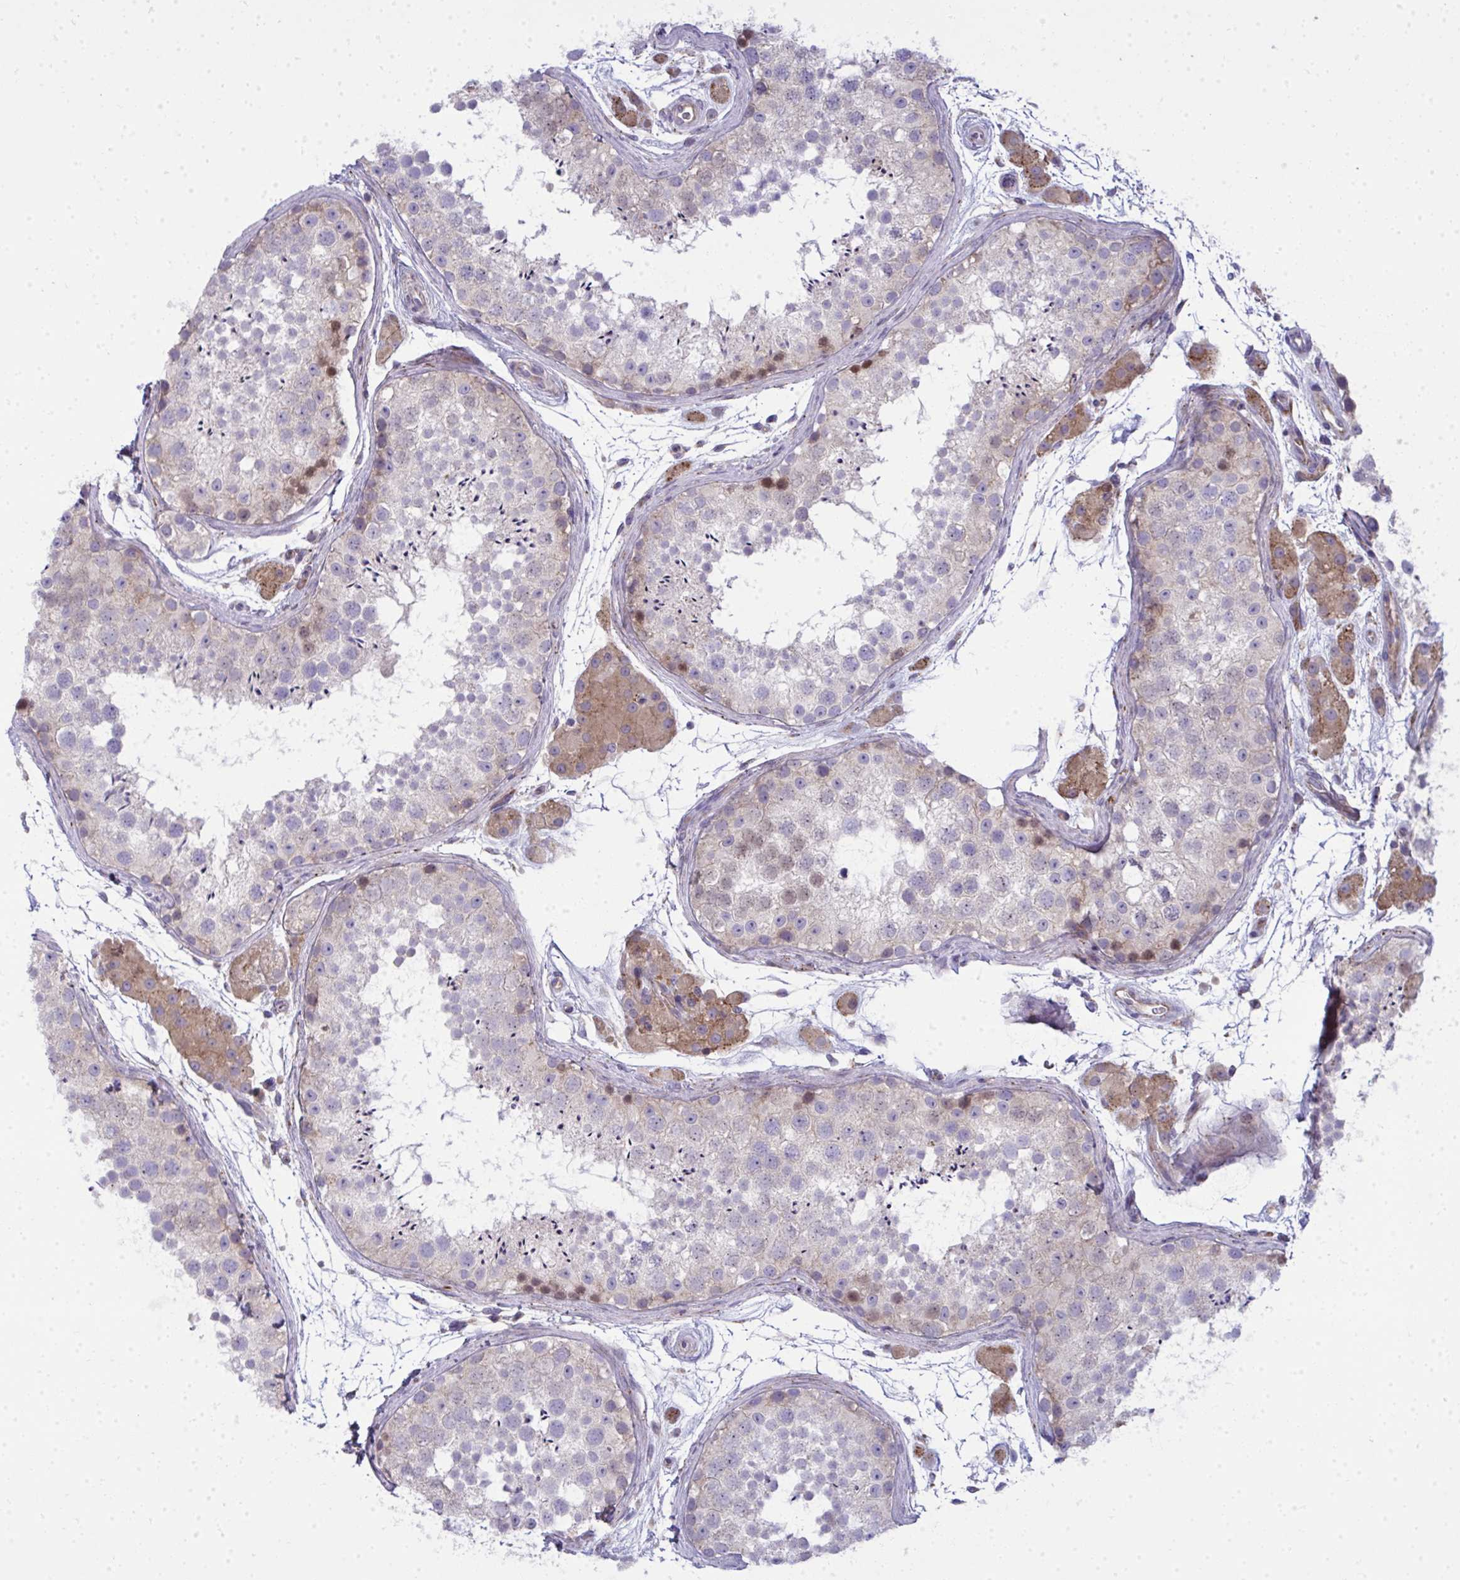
{"staining": {"intensity": "moderate", "quantity": "<25%", "location": "cytoplasmic/membranous"}, "tissue": "testis", "cell_type": "Cells in seminiferous ducts", "image_type": "normal", "snomed": [{"axis": "morphology", "description": "Normal tissue, NOS"}, {"axis": "topography", "description": "Testis"}], "caption": "Immunohistochemistry of unremarkable human testis demonstrates low levels of moderate cytoplasmic/membranous expression in about <25% of cells in seminiferous ducts. (IHC, brightfield microscopy, high magnification).", "gene": "GFPT2", "patient": {"sex": "male", "age": 41}}